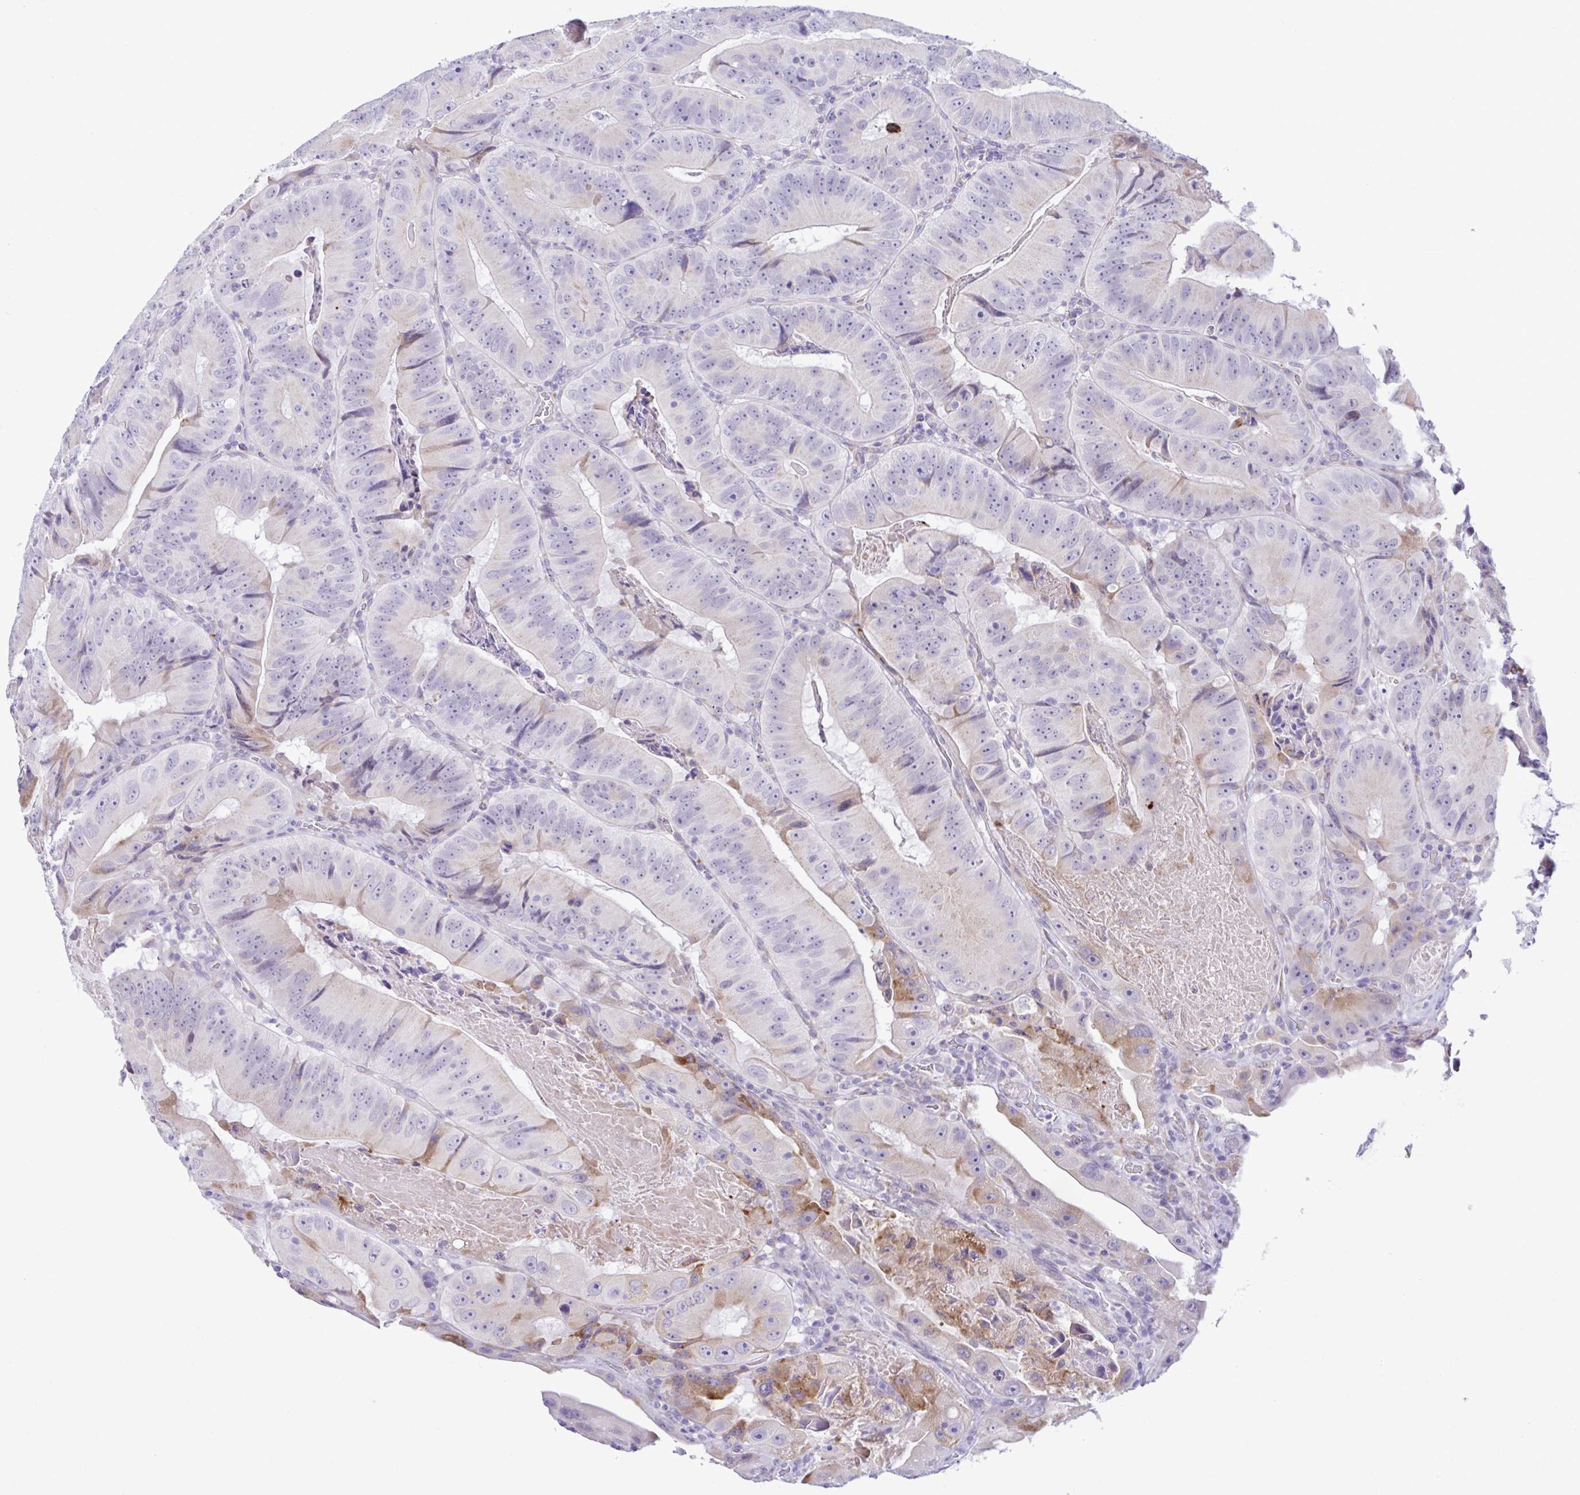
{"staining": {"intensity": "moderate", "quantity": "<25%", "location": "cytoplasmic/membranous"}, "tissue": "colorectal cancer", "cell_type": "Tumor cells", "image_type": "cancer", "snomed": [{"axis": "morphology", "description": "Adenocarcinoma, NOS"}, {"axis": "topography", "description": "Colon"}], "caption": "Immunohistochemical staining of colorectal cancer (adenocarcinoma) exhibits low levels of moderate cytoplasmic/membranous staining in approximately <25% of tumor cells.", "gene": "SREBF1", "patient": {"sex": "female", "age": 86}}